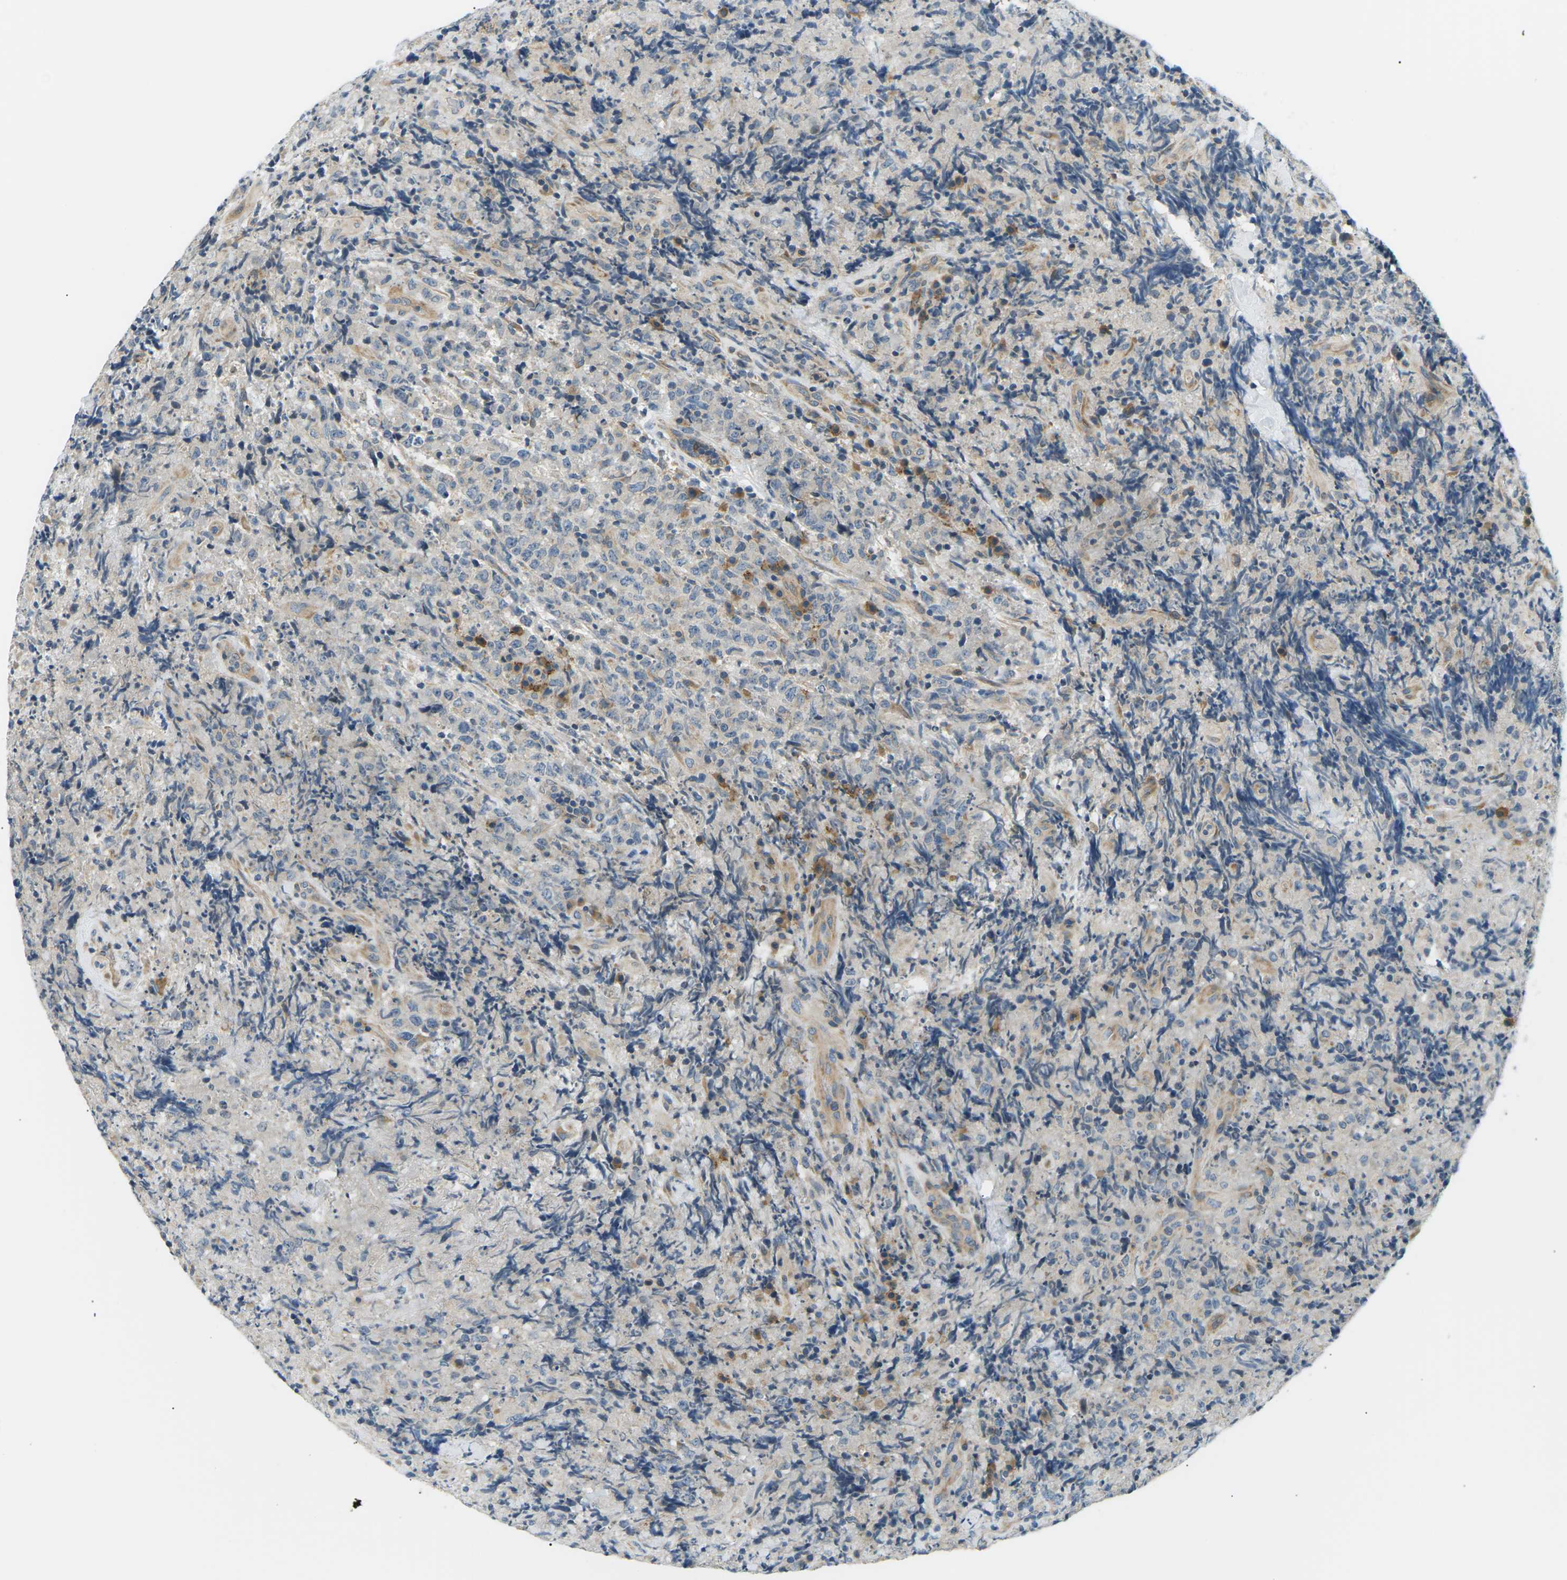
{"staining": {"intensity": "negative", "quantity": "none", "location": "none"}, "tissue": "lymphoma", "cell_type": "Tumor cells", "image_type": "cancer", "snomed": [{"axis": "morphology", "description": "Malignant lymphoma, non-Hodgkin's type, High grade"}, {"axis": "topography", "description": "Tonsil"}], "caption": "High-grade malignant lymphoma, non-Hodgkin's type was stained to show a protein in brown. There is no significant positivity in tumor cells.", "gene": "TBC1D8", "patient": {"sex": "female", "age": 36}}